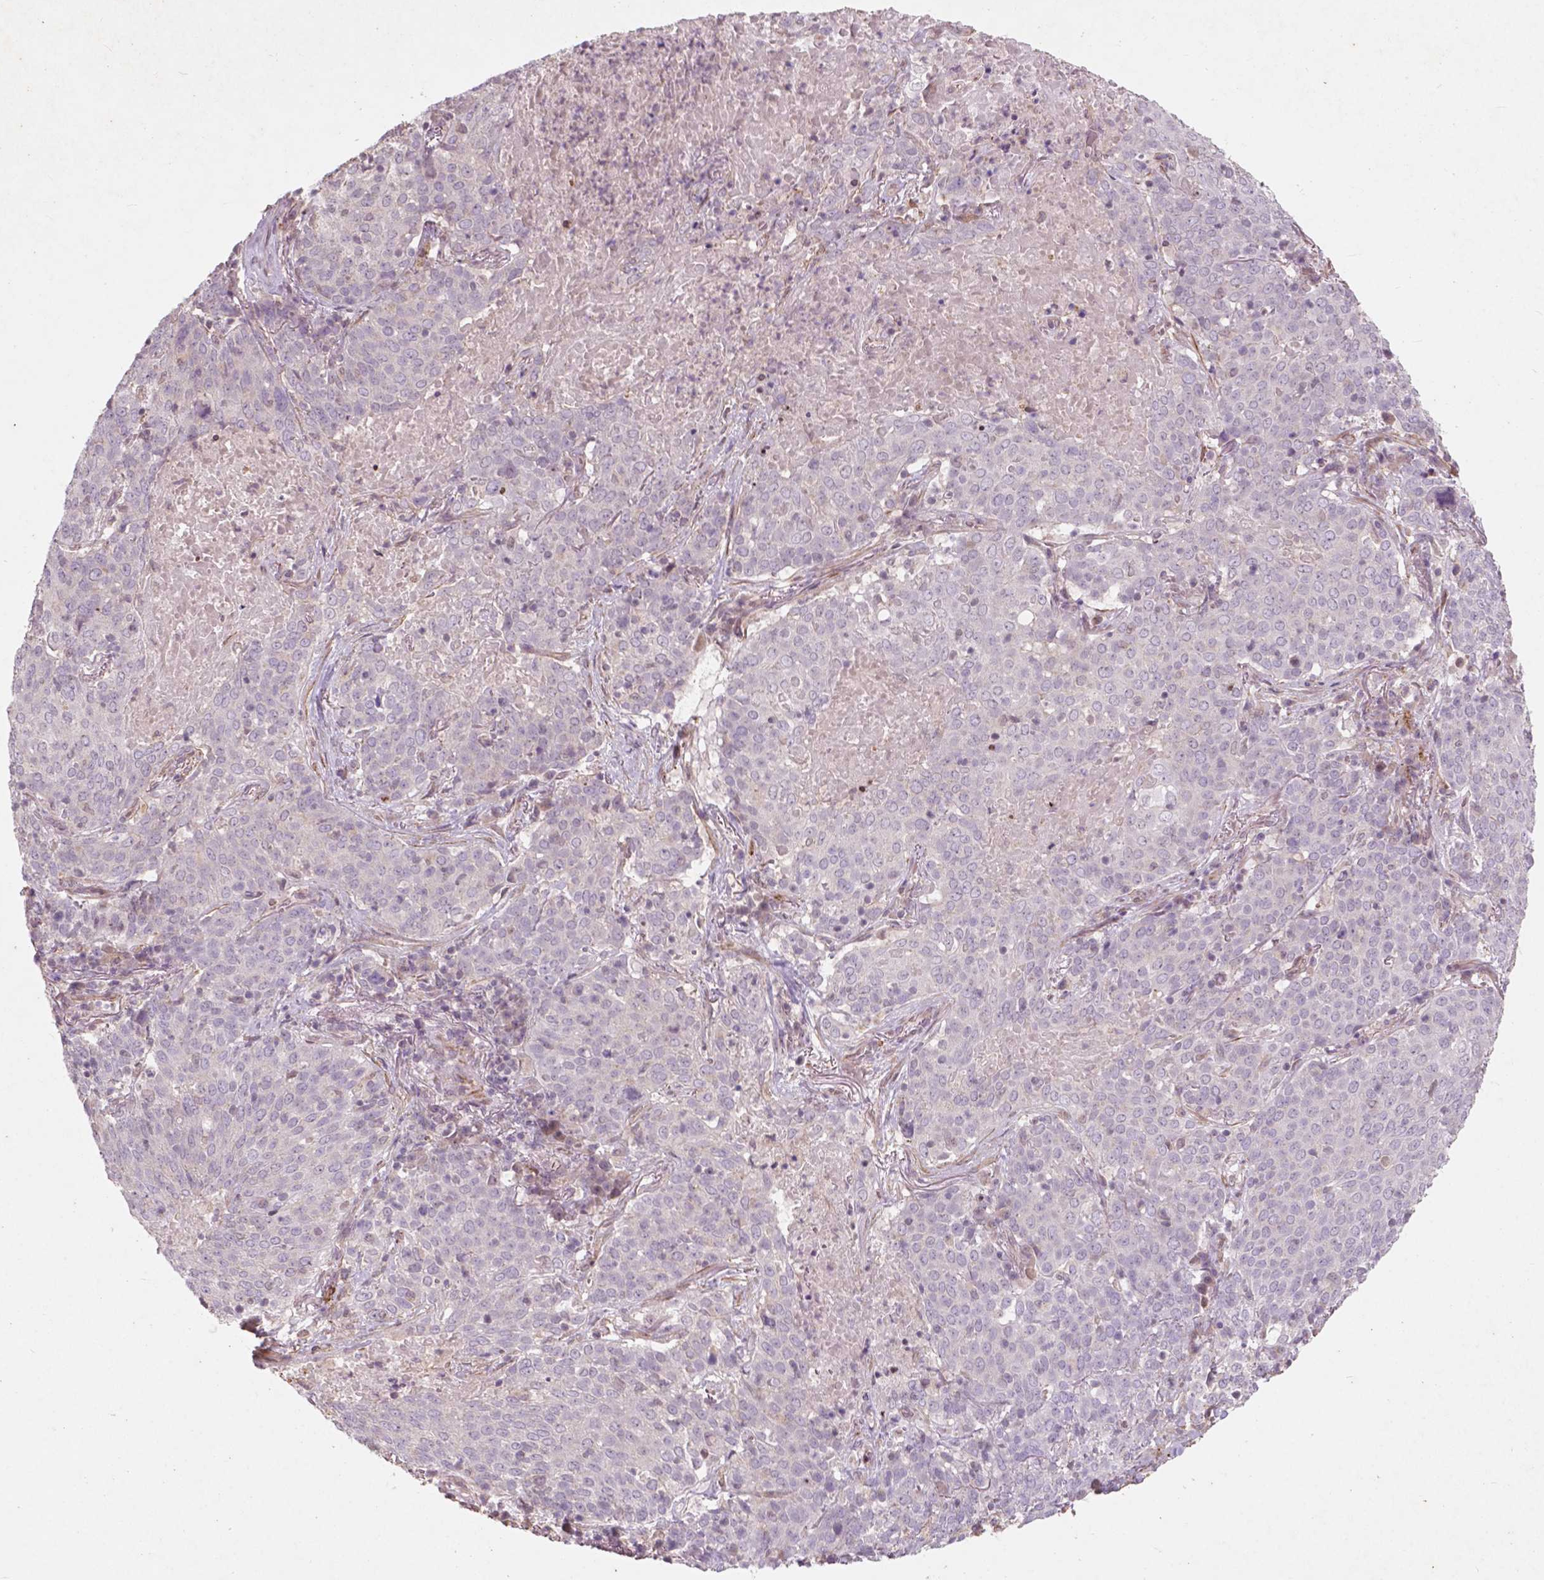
{"staining": {"intensity": "negative", "quantity": "none", "location": "none"}, "tissue": "lung cancer", "cell_type": "Tumor cells", "image_type": "cancer", "snomed": [{"axis": "morphology", "description": "Squamous cell carcinoma, NOS"}, {"axis": "topography", "description": "Lung"}], "caption": "Human lung cancer (squamous cell carcinoma) stained for a protein using IHC shows no expression in tumor cells.", "gene": "RFPL4B", "patient": {"sex": "male", "age": 82}}